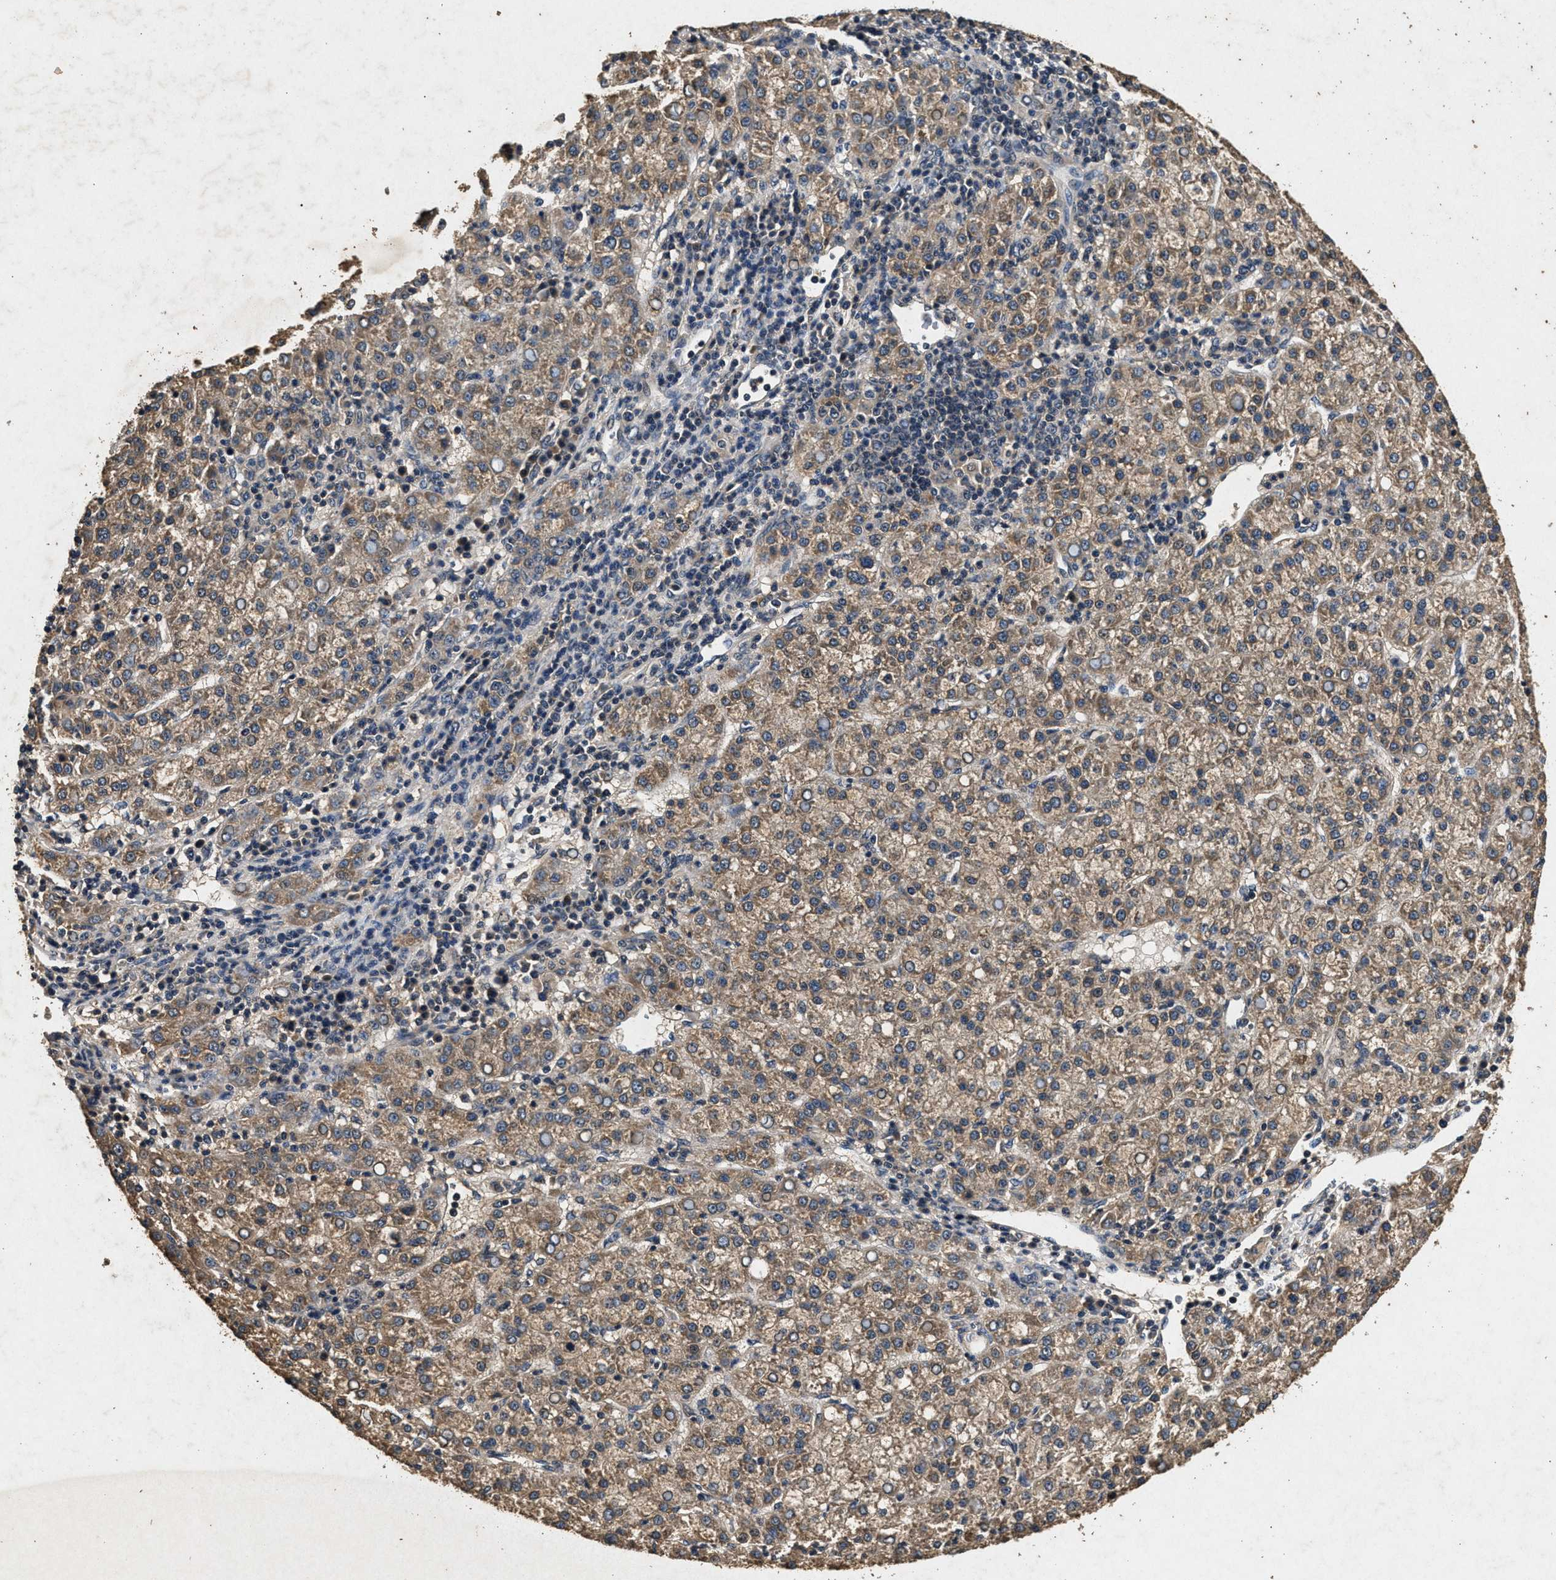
{"staining": {"intensity": "weak", "quantity": ">75%", "location": "cytoplasmic/membranous"}, "tissue": "liver cancer", "cell_type": "Tumor cells", "image_type": "cancer", "snomed": [{"axis": "morphology", "description": "Carcinoma, Hepatocellular, NOS"}, {"axis": "topography", "description": "Liver"}], "caption": "A brown stain shows weak cytoplasmic/membranous staining of a protein in liver cancer (hepatocellular carcinoma) tumor cells.", "gene": "PPP1CC", "patient": {"sex": "female", "age": 58}}